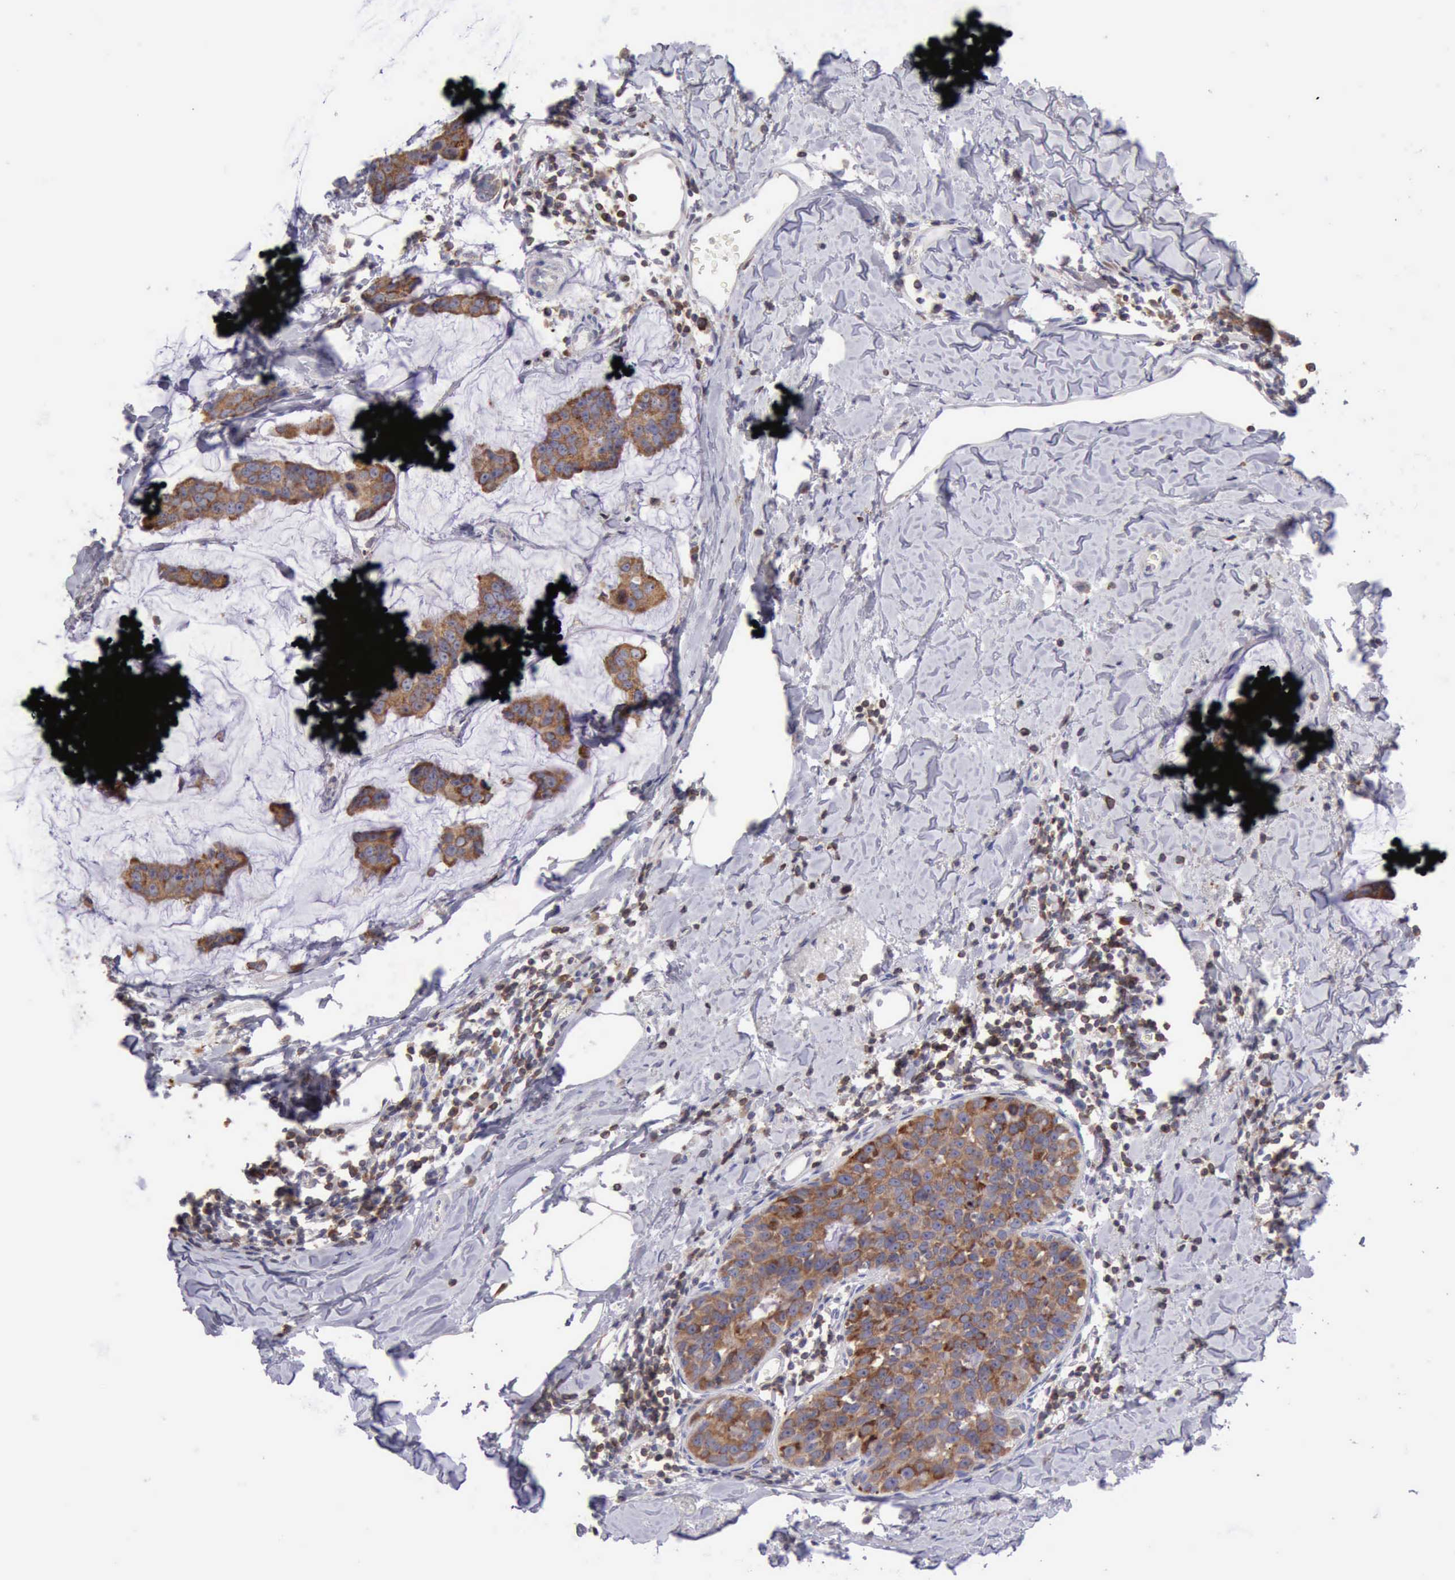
{"staining": {"intensity": "moderate", "quantity": "25%-75%", "location": "cytoplasmic/membranous"}, "tissue": "breast cancer", "cell_type": "Tumor cells", "image_type": "cancer", "snomed": [{"axis": "morphology", "description": "Normal tissue, NOS"}, {"axis": "morphology", "description": "Duct carcinoma"}, {"axis": "topography", "description": "Breast"}], "caption": "Invasive ductal carcinoma (breast) was stained to show a protein in brown. There is medium levels of moderate cytoplasmic/membranous positivity in about 25%-75% of tumor cells.", "gene": "SASH3", "patient": {"sex": "female", "age": 50}}